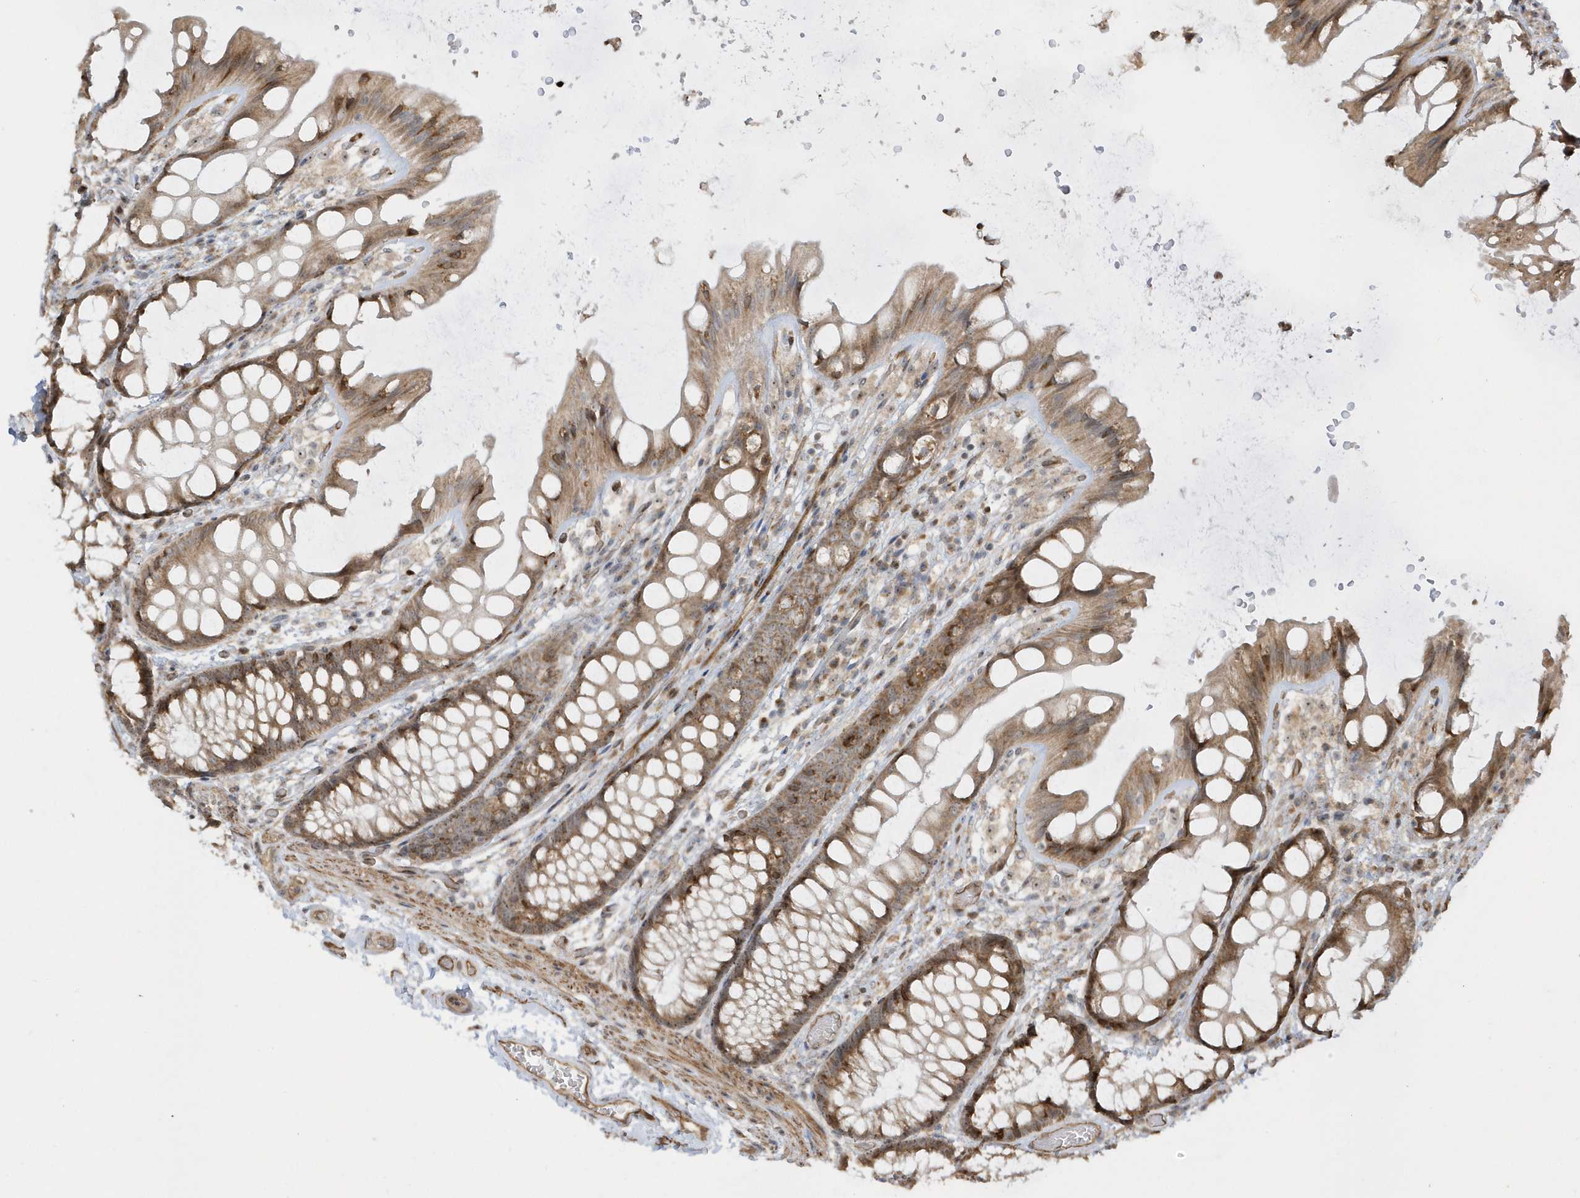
{"staining": {"intensity": "moderate", "quantity": ">75%", "location": "cytoplasmic/membranous"}, "tissue": "colon", "cell_type": "Endothelial cells", "image_type": "normal", "snomed": [{"axis": "morphology", "description": "Normal tissue, NOS"}, {"axis": "topography", "description": "Colon"}], "caption": "Immunohistochemistry (IHC) (DAB) staining of normal colon shows moderate cytoplasmic/membranous protein positivity in about >75% of endothelial cells. The staining was performed using DAB (3,3'-diaminobenzidine), with brown indicating positive protein expression. Nuclei are stained blue with hematoxylin.", "gene": "ECM2", "patient": {"sex": "male", "age": 47}}